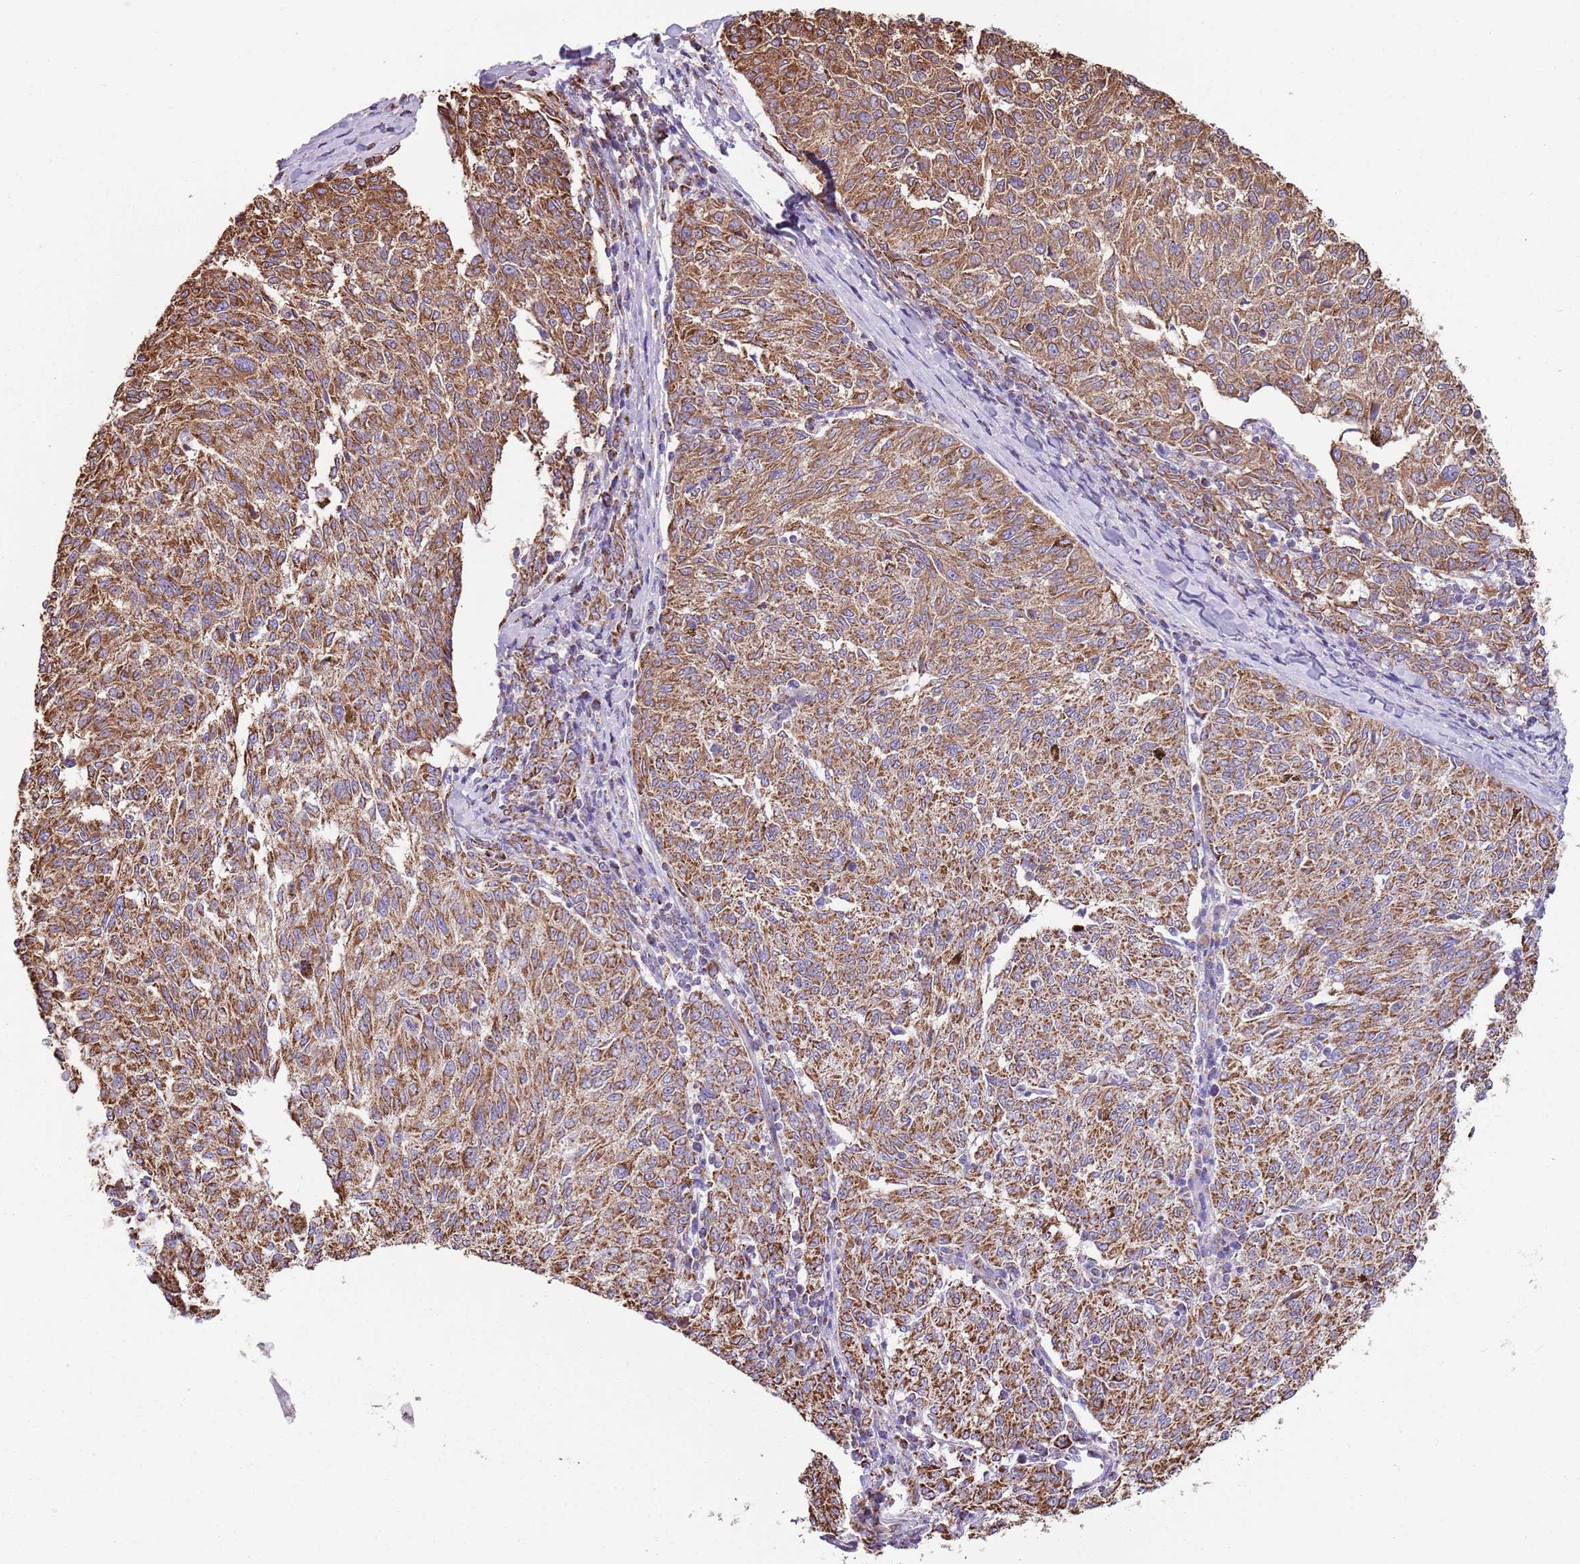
{"staining": {"intensity": "strong", "quantity": ">75%", "location": "cytoplasmic/membranous"}, "tissue": "melanoma", "cell_type": "Tumor cells", "image_type": "cancer", "snomed": [{"axis": "morphology", "description": "Malignant melanoma, NOS"}, {"axis": "topography", "description": "Skin"}], "caption": "An image showing strong cytoplasmic/membranous expression in about >75% of tumor cells in malignant melanoma, as visualized by brown immunohistochemical staining.", "gene": "TTLL1", "patient": {"sex": "female", "age": 72}}